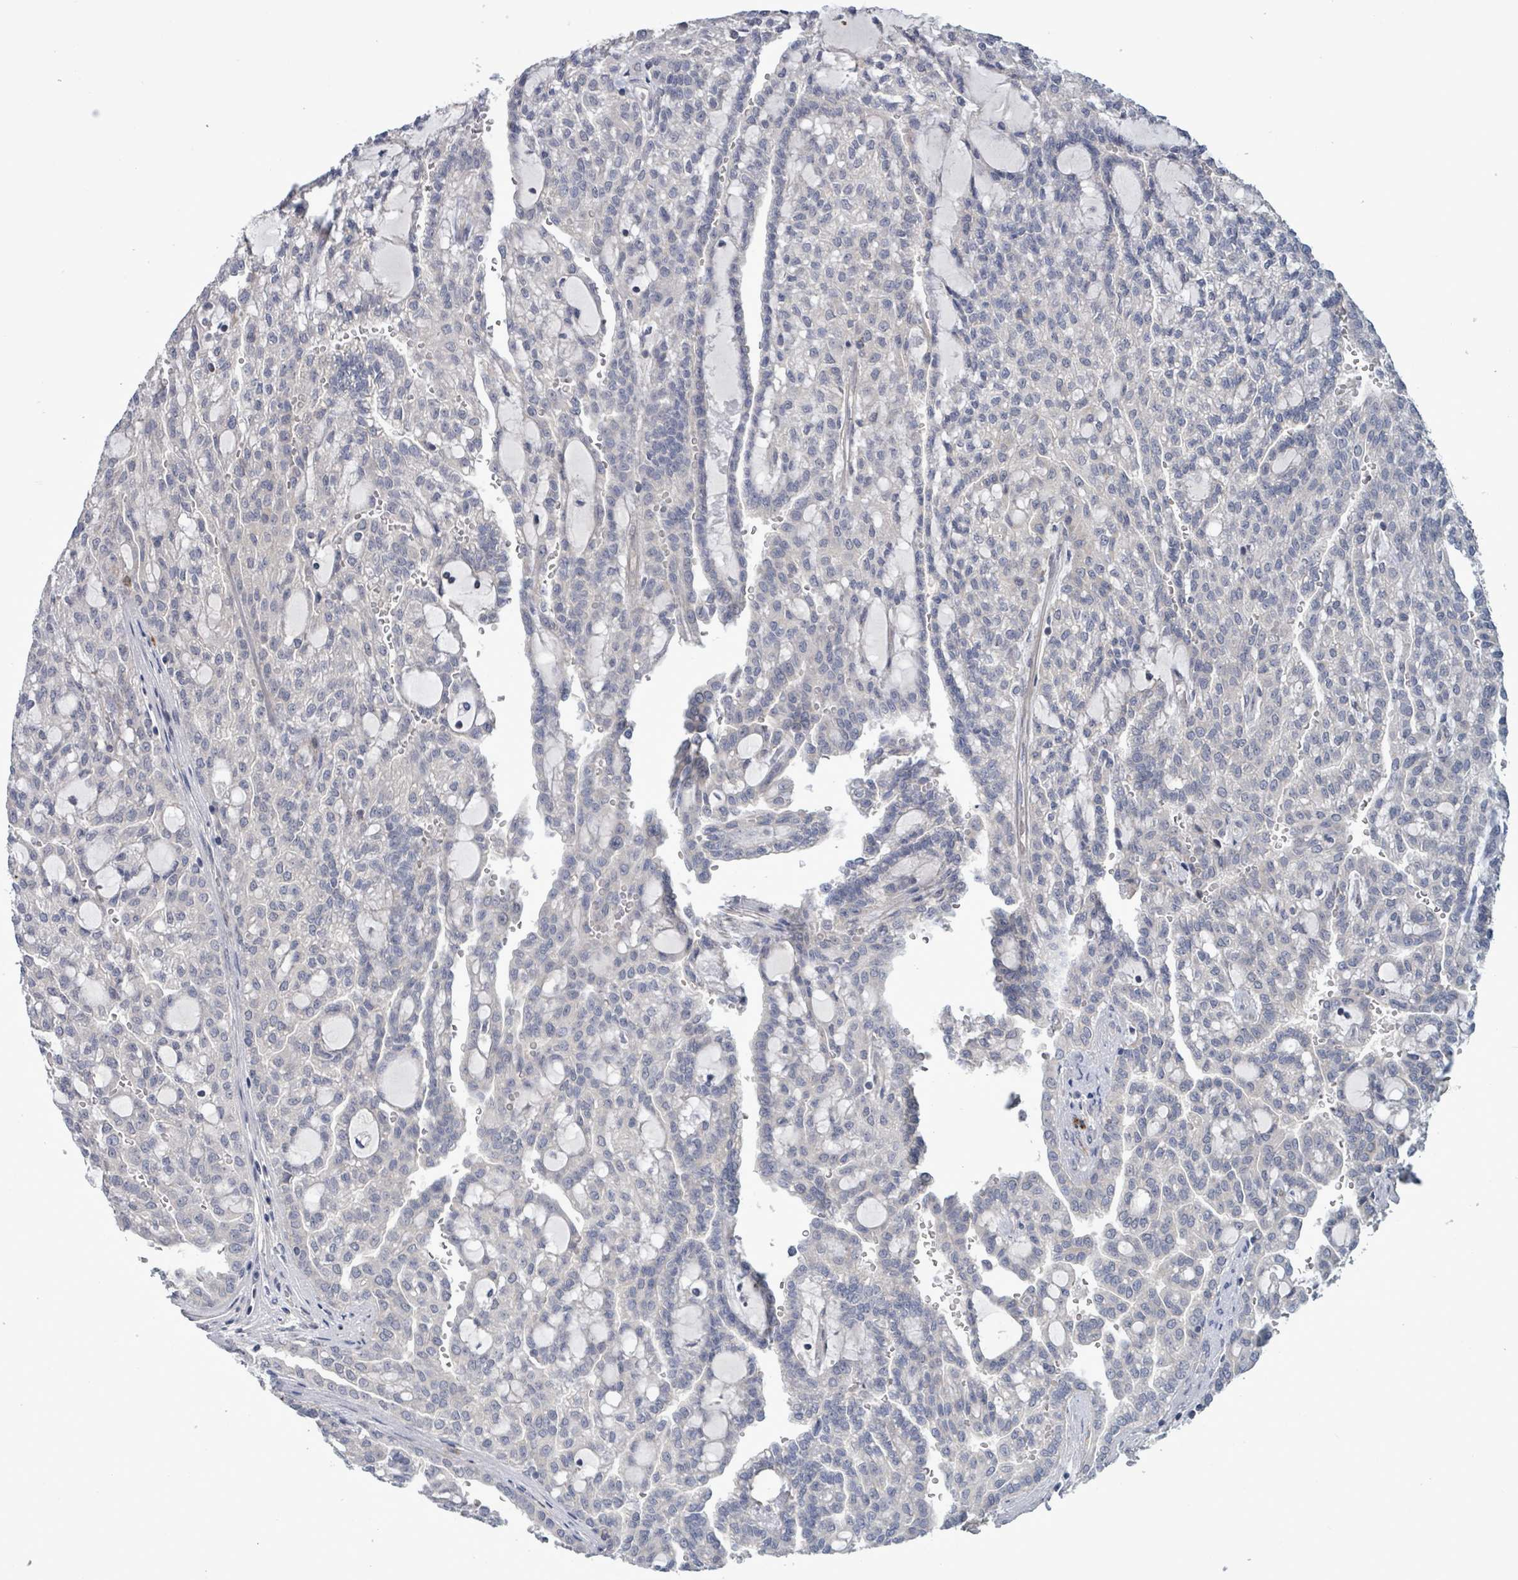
{"staining": {"intensity": "negative", "quantity": "none", "location": "none"}, "tissue": "renal cancer", "cell_type": "Tumor cells", "image_type": "cancer", "snomed": [{"axis": "morphology", "description": "Adenocarcinoma, NOS"}, {"axis": "topography", "description": "Kidney"}], "caption": "Tumor cells are negative for brown protein staining in renal cancer.", "gene": "AMMECR1", "patient": {"sex": "male", "age": 63}}